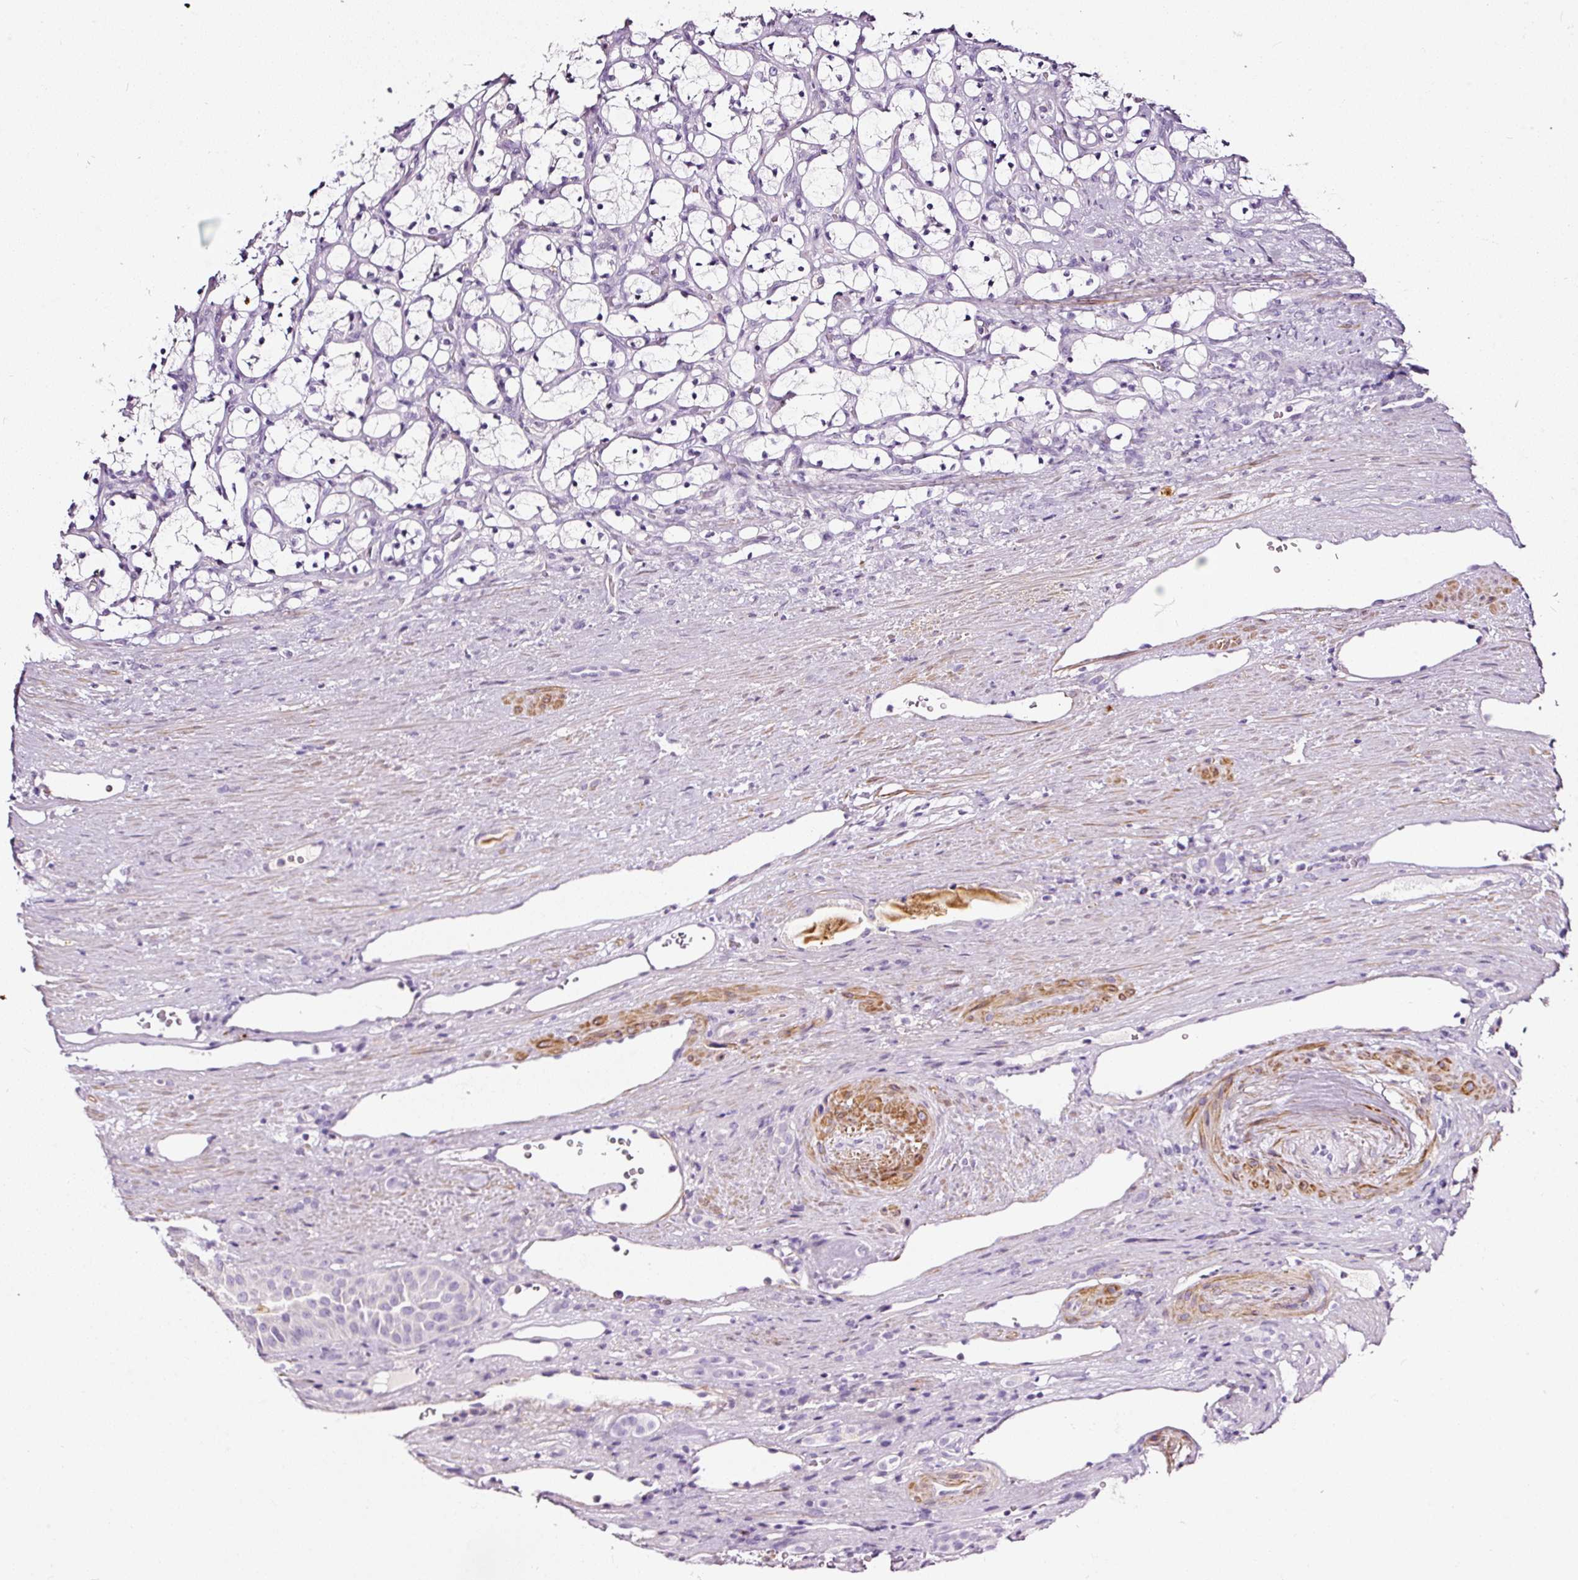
{"staining": {"intensity": "negative", "quantity": "none", "location": "none"}, "tissue": "renal cancer", "cell_type": "Tumor cells", "image_type": "cancer", "snomed": [{"axis": "morphology", "description": "Adenocarcinoma, NOS"}, {"axis": "topography", "description": "Kidney"}], "caption": "This is an IHC histopathology image of human renal adenocarcinoma. There is no expression in tumor cells.", "gene": "CYB561A3", "patient": {"sex": "female", "age": 69}}